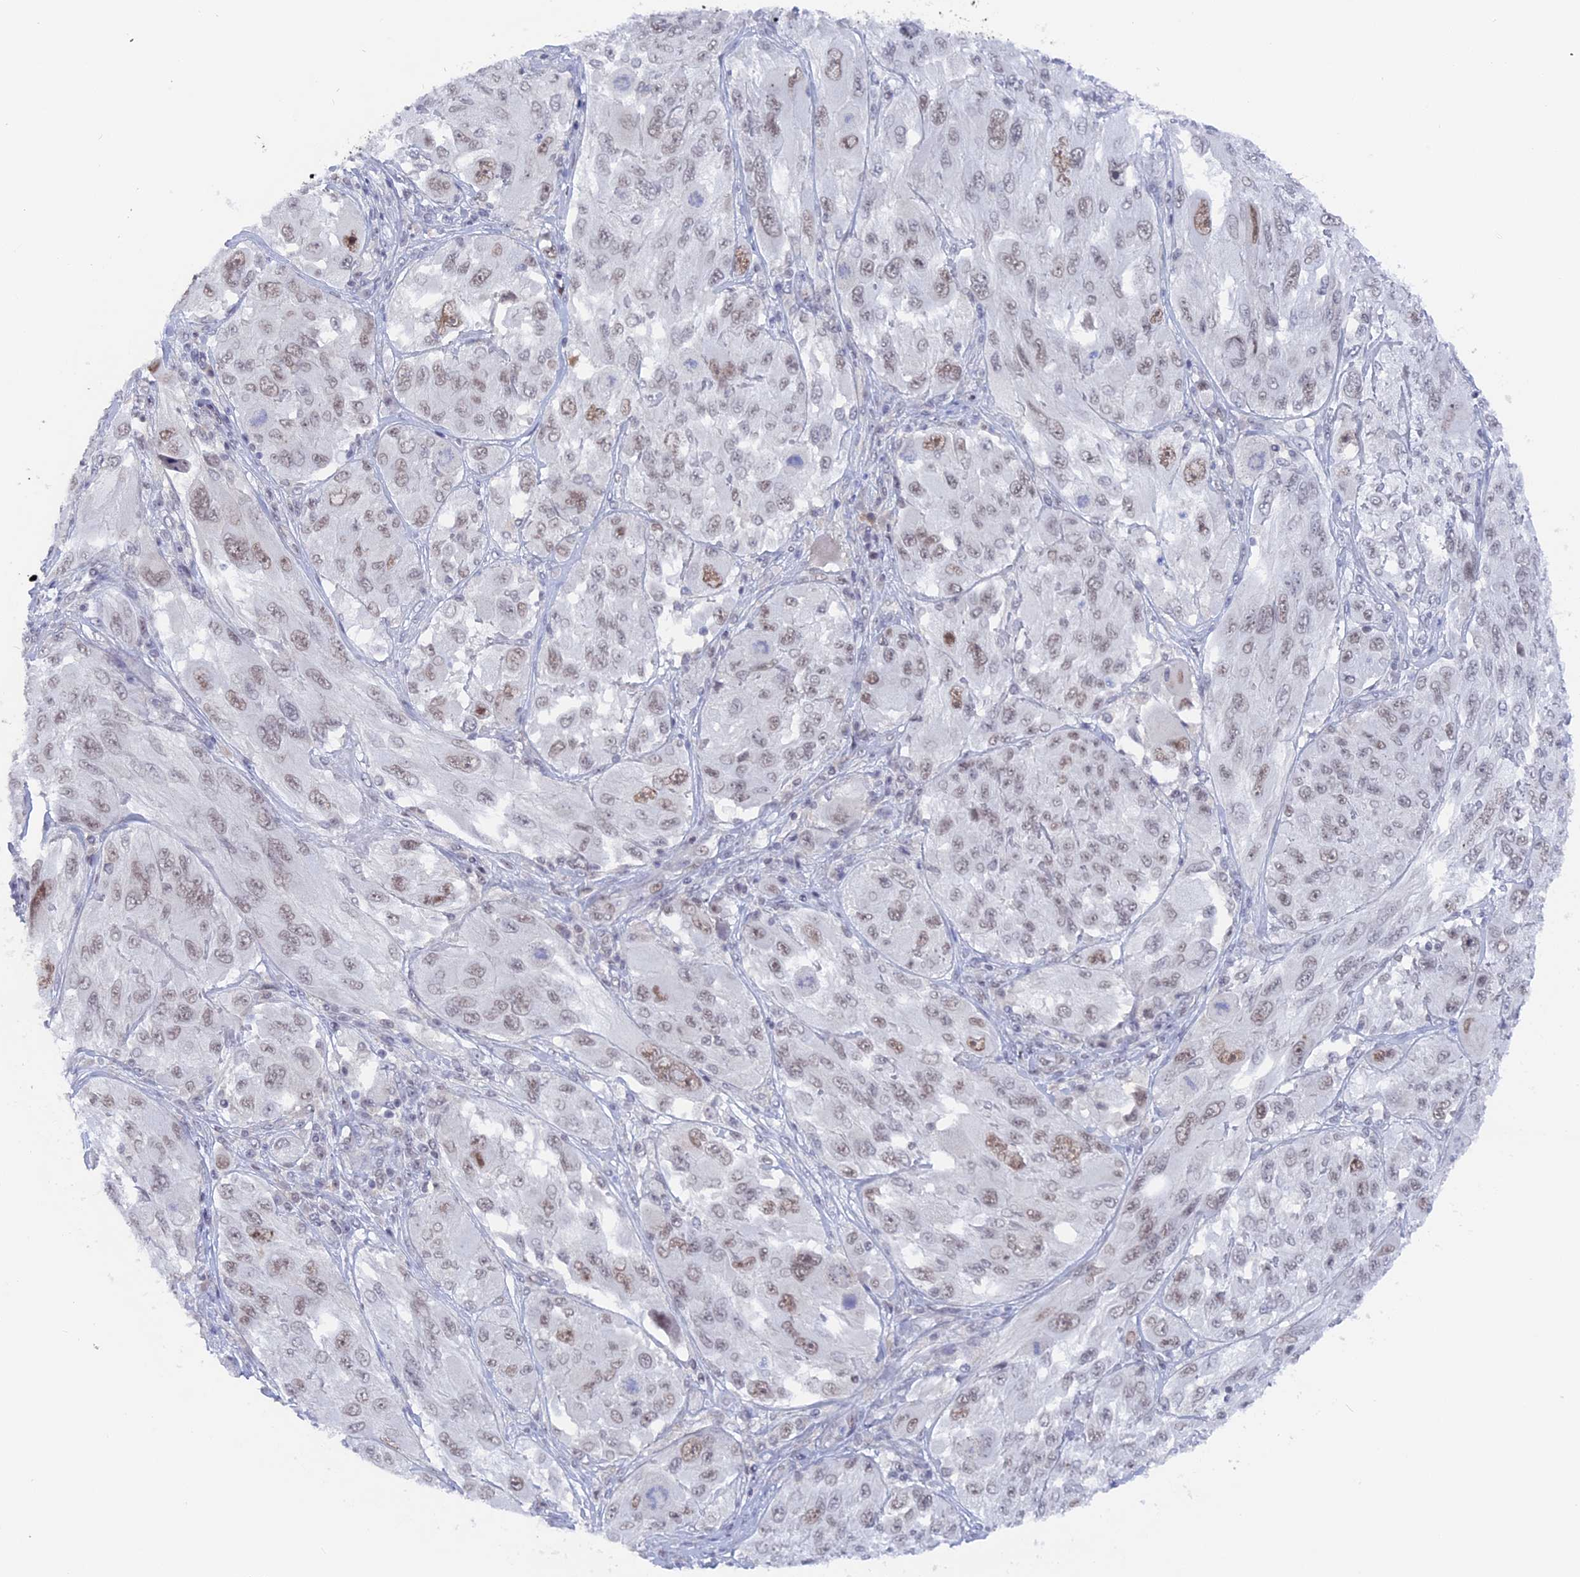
{"staining": {"intensity": "weak", "quantity": "25%-75%", "location": "nuclear"}, "tissue": "melanoma", "cell_type": "Tumor cells", "image_type": "cancer", "snomed": [{"axis": "morphology", "description": "Malignant melanoma, NOS"}, {"axis": "topography", "description": "Skin"}], "caption": "A low amount of weak nuclear expression is present in about 25%-75% of tumor cells in malignant melanoma tissue. The protein of interest is stained brown, and the nuclei are stained in blue (DAB IHC with brightfield microscopy, high magnification).", "gene": "BRD2", "patient": {"sex": "female", "age": 91}}